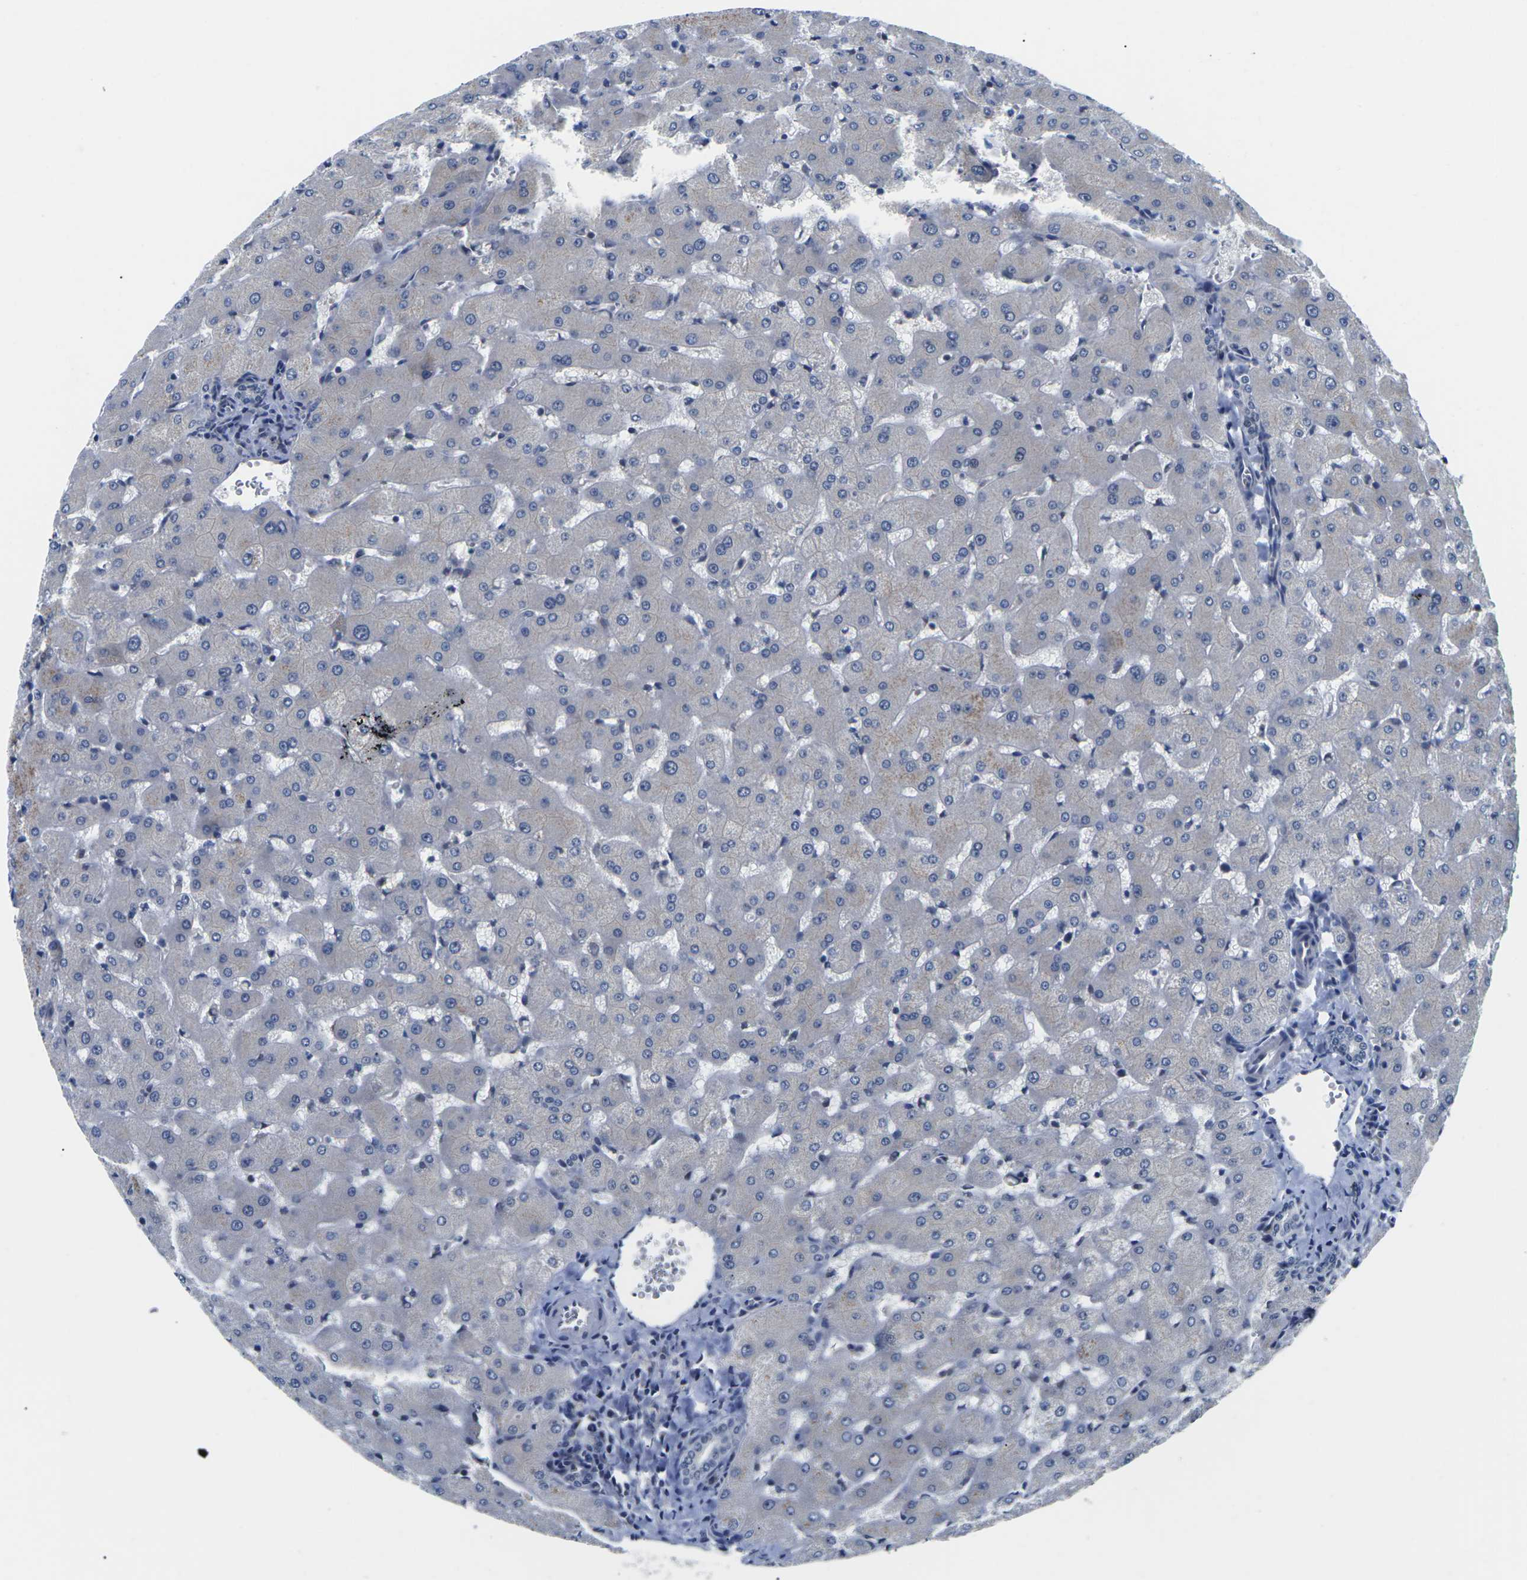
{"staining": {"intensity": "negative", "quantity": "none", "location": "none"}, "tissue": "liver", "cell_type": "Cholangiocytes", "image_type": "normal", "snomed": [{"axis": "morphology", "description": "Normal tissue, NOS"}, {"axis": "topography", "description": "Liver"}], "caption": "This is a micrograph of immunohistochemistry staining of benign liver, which shows no expression in cholangiocytes.", "gene": "ST6GAL2", "patient": {"sex": "female", "age": 63}}